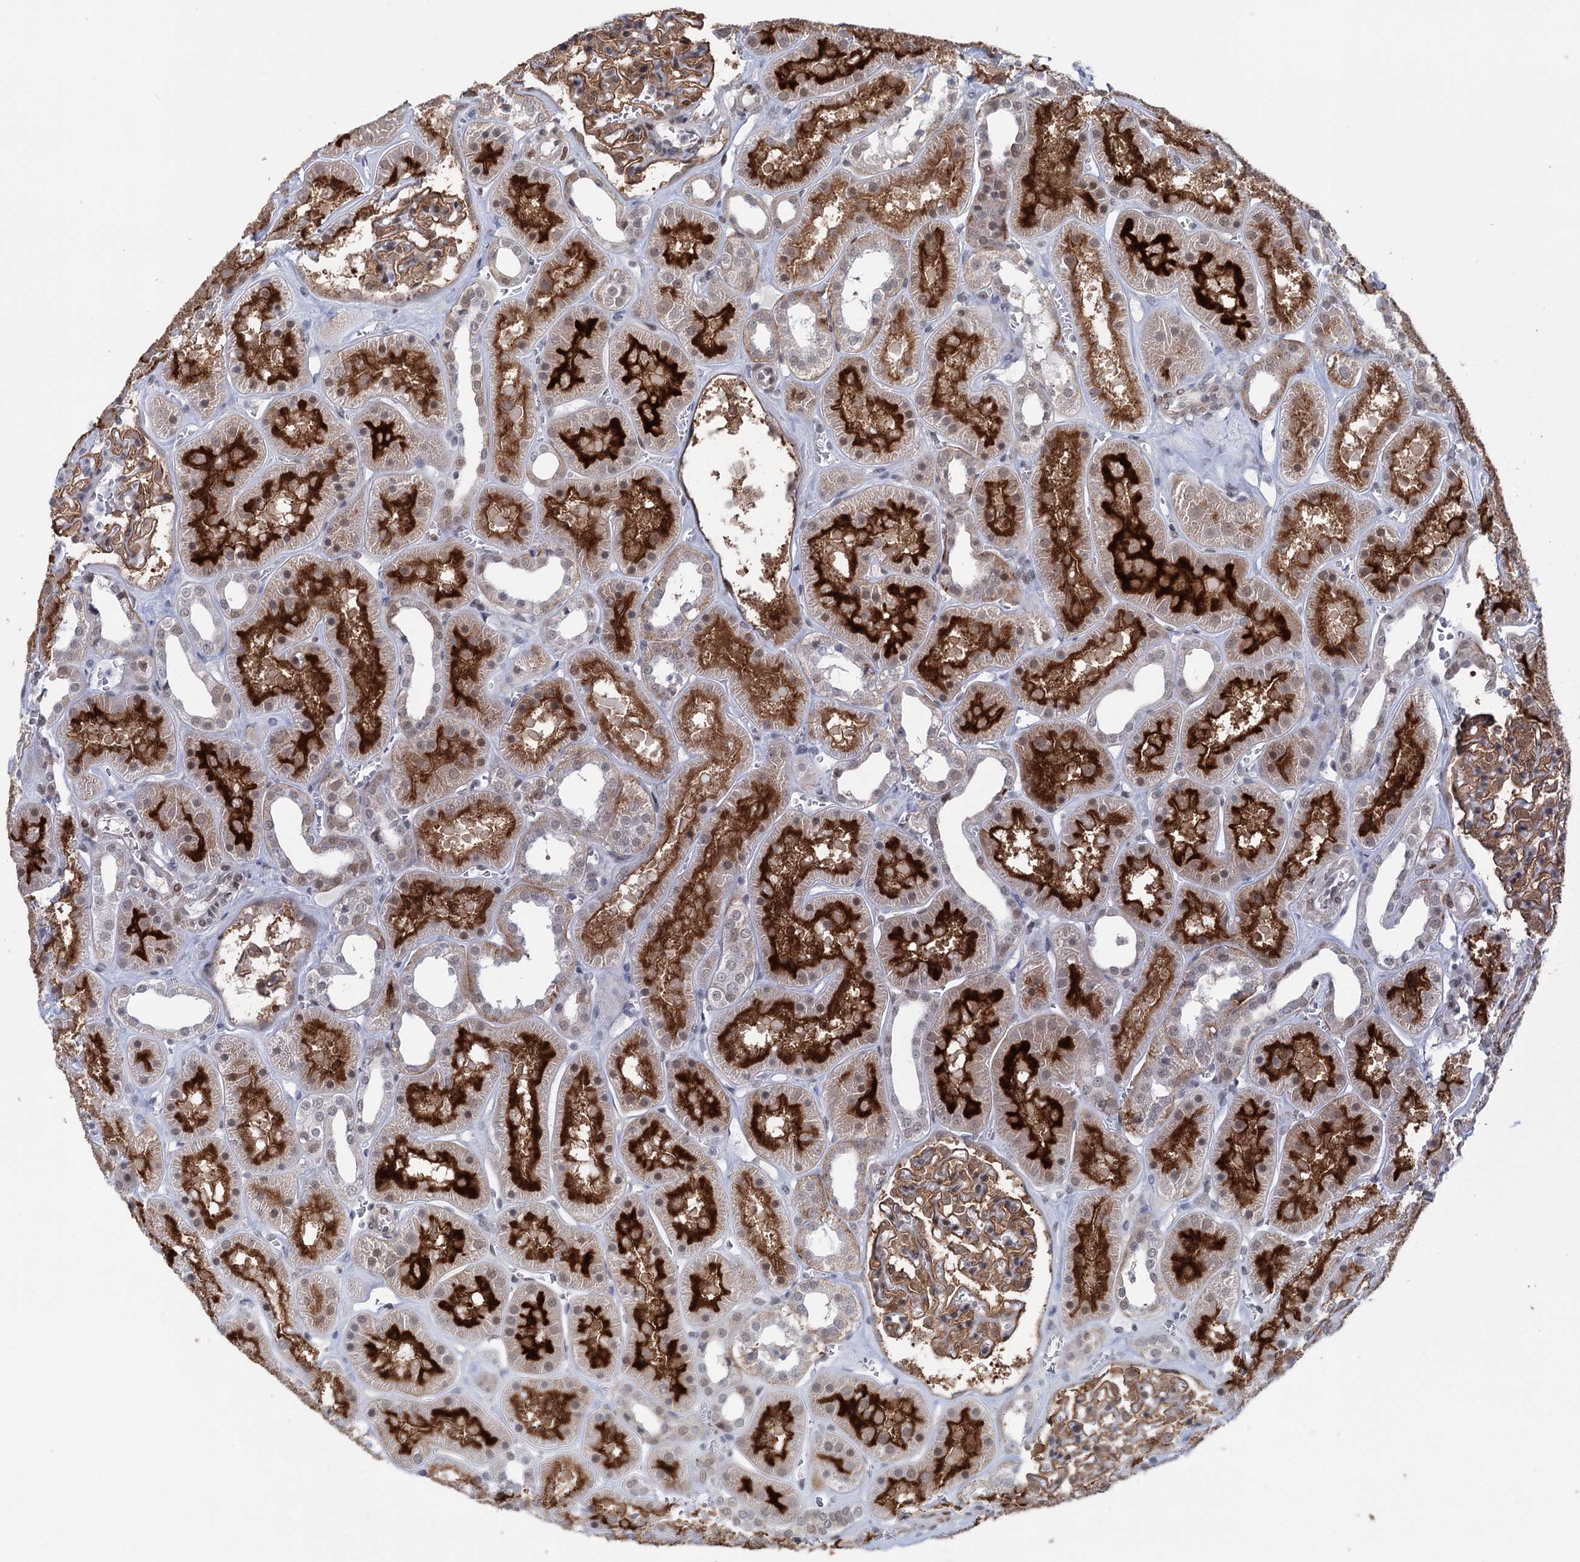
{"staining": {"intensity": "moderate", "quantity": ">75%", "location": "cytoplasmic/membranous"}, "tissue": "kidney", "cell_type": "Cells in glomeruli", "image_type": "normal", "snomed": [{"axis": "morphology", "description": "Normal tissue, NOS"}, {"axis": "topography", "description": "Kidney"}], "caption": "Kidney stained with immunohistochemistry demonstrates moderate cytoplasmic/membranous positivity in about >75% of cells in glomeruli.", "gene": "FAM53A", "patient": {"sex": "female", "age": 41}}